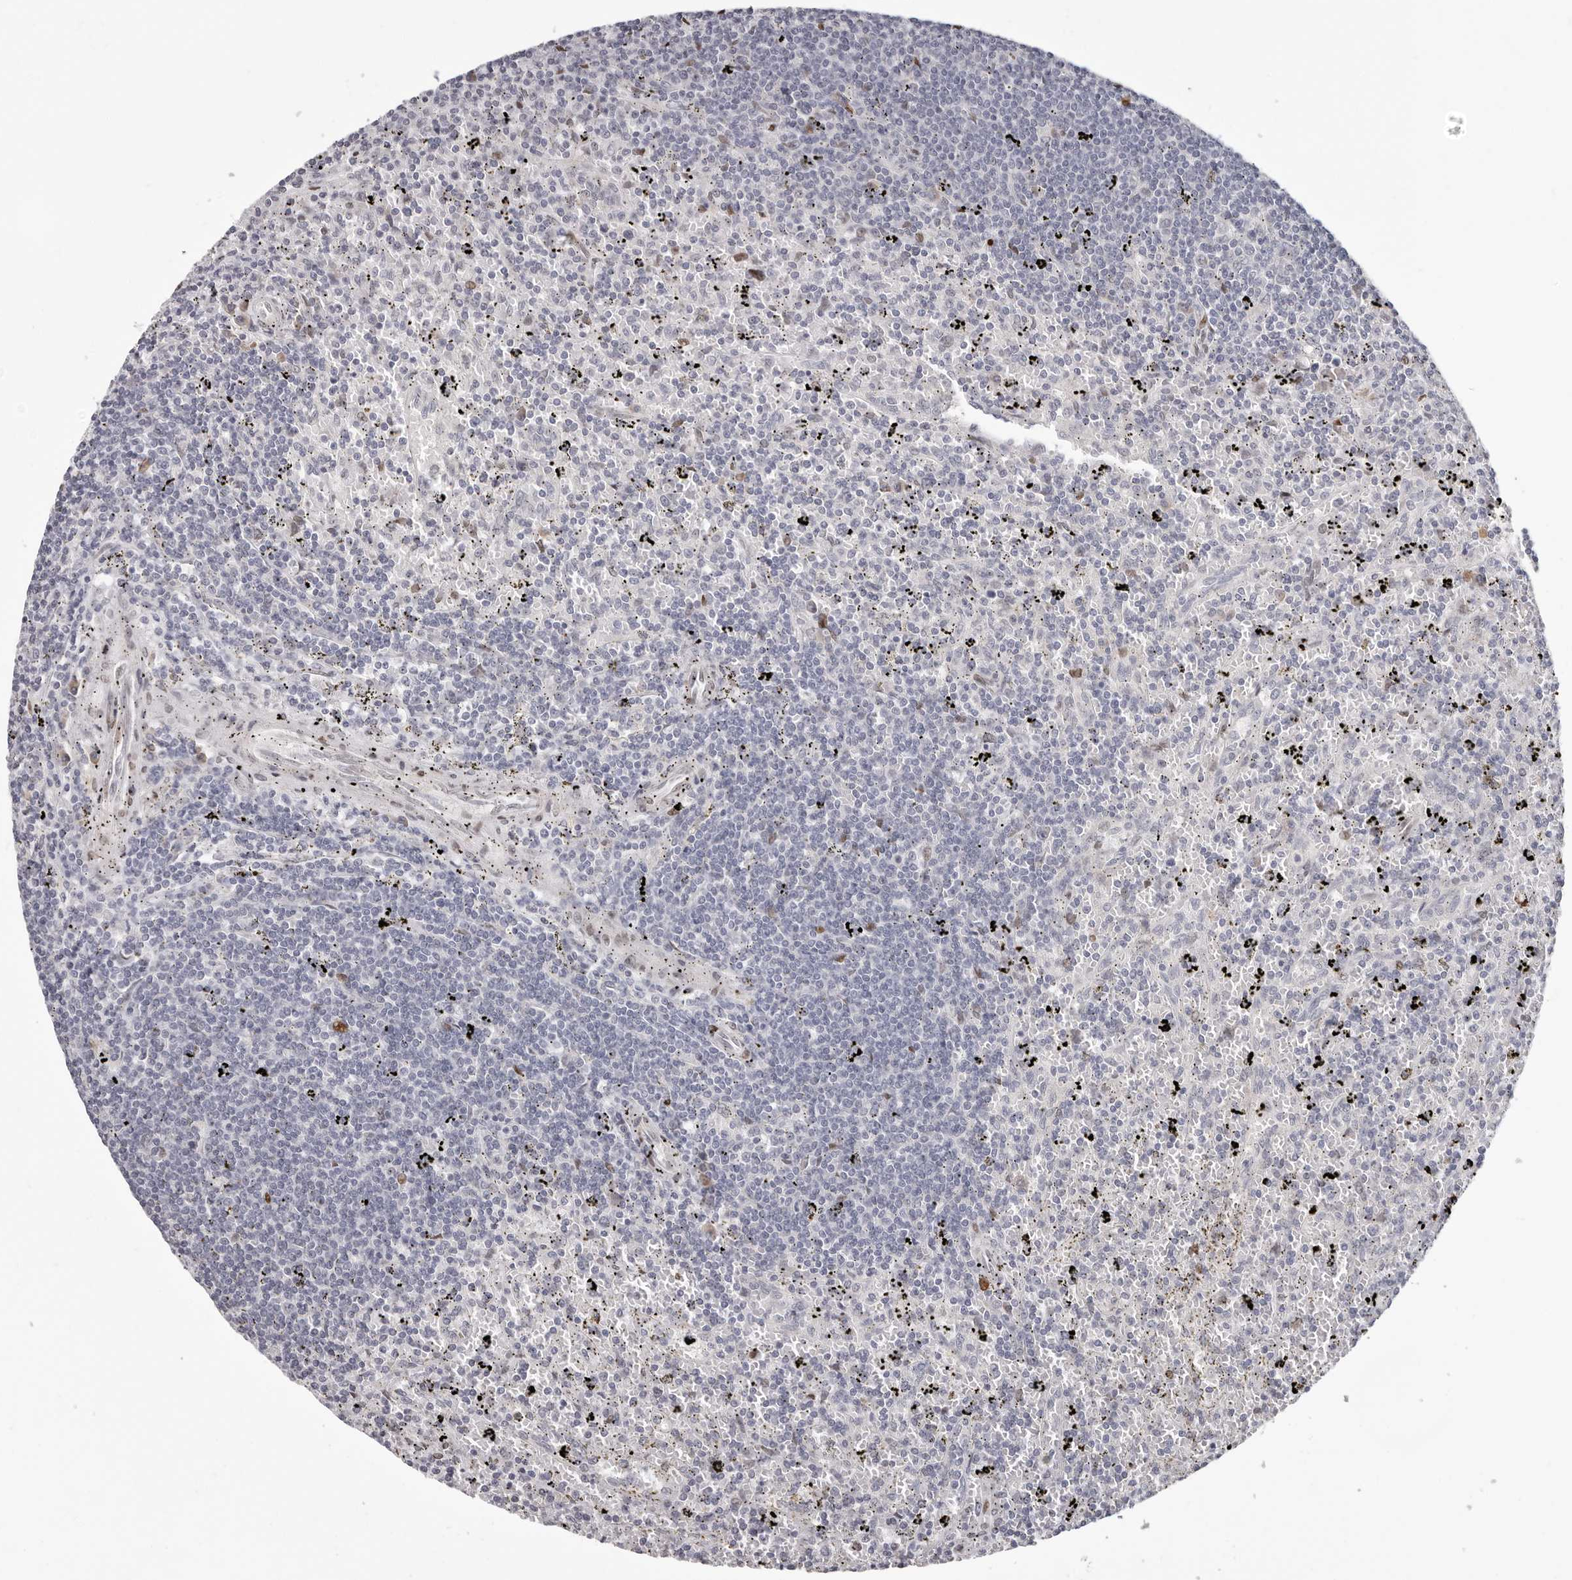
{"staining": {"intensity": "negative", "quantity": "none", "location": "none"}, "tissue": "lymphoma", "cell_type": "Tumor cells", "image_type": "cancer", "snomed": [{"axis": "morphology", "description": "Malignant lymphoma, non-Hodgkin's type, Low grade"}, {"axis": "topography", "description": "Spleen"}], "caption": "The photomicrograph shows no staining of tumor cells in low-grade malignant lymphoma, non-Hodgkin's type.", "gene": "SRP19", "patient": {"sex": "male", "age": 76}}